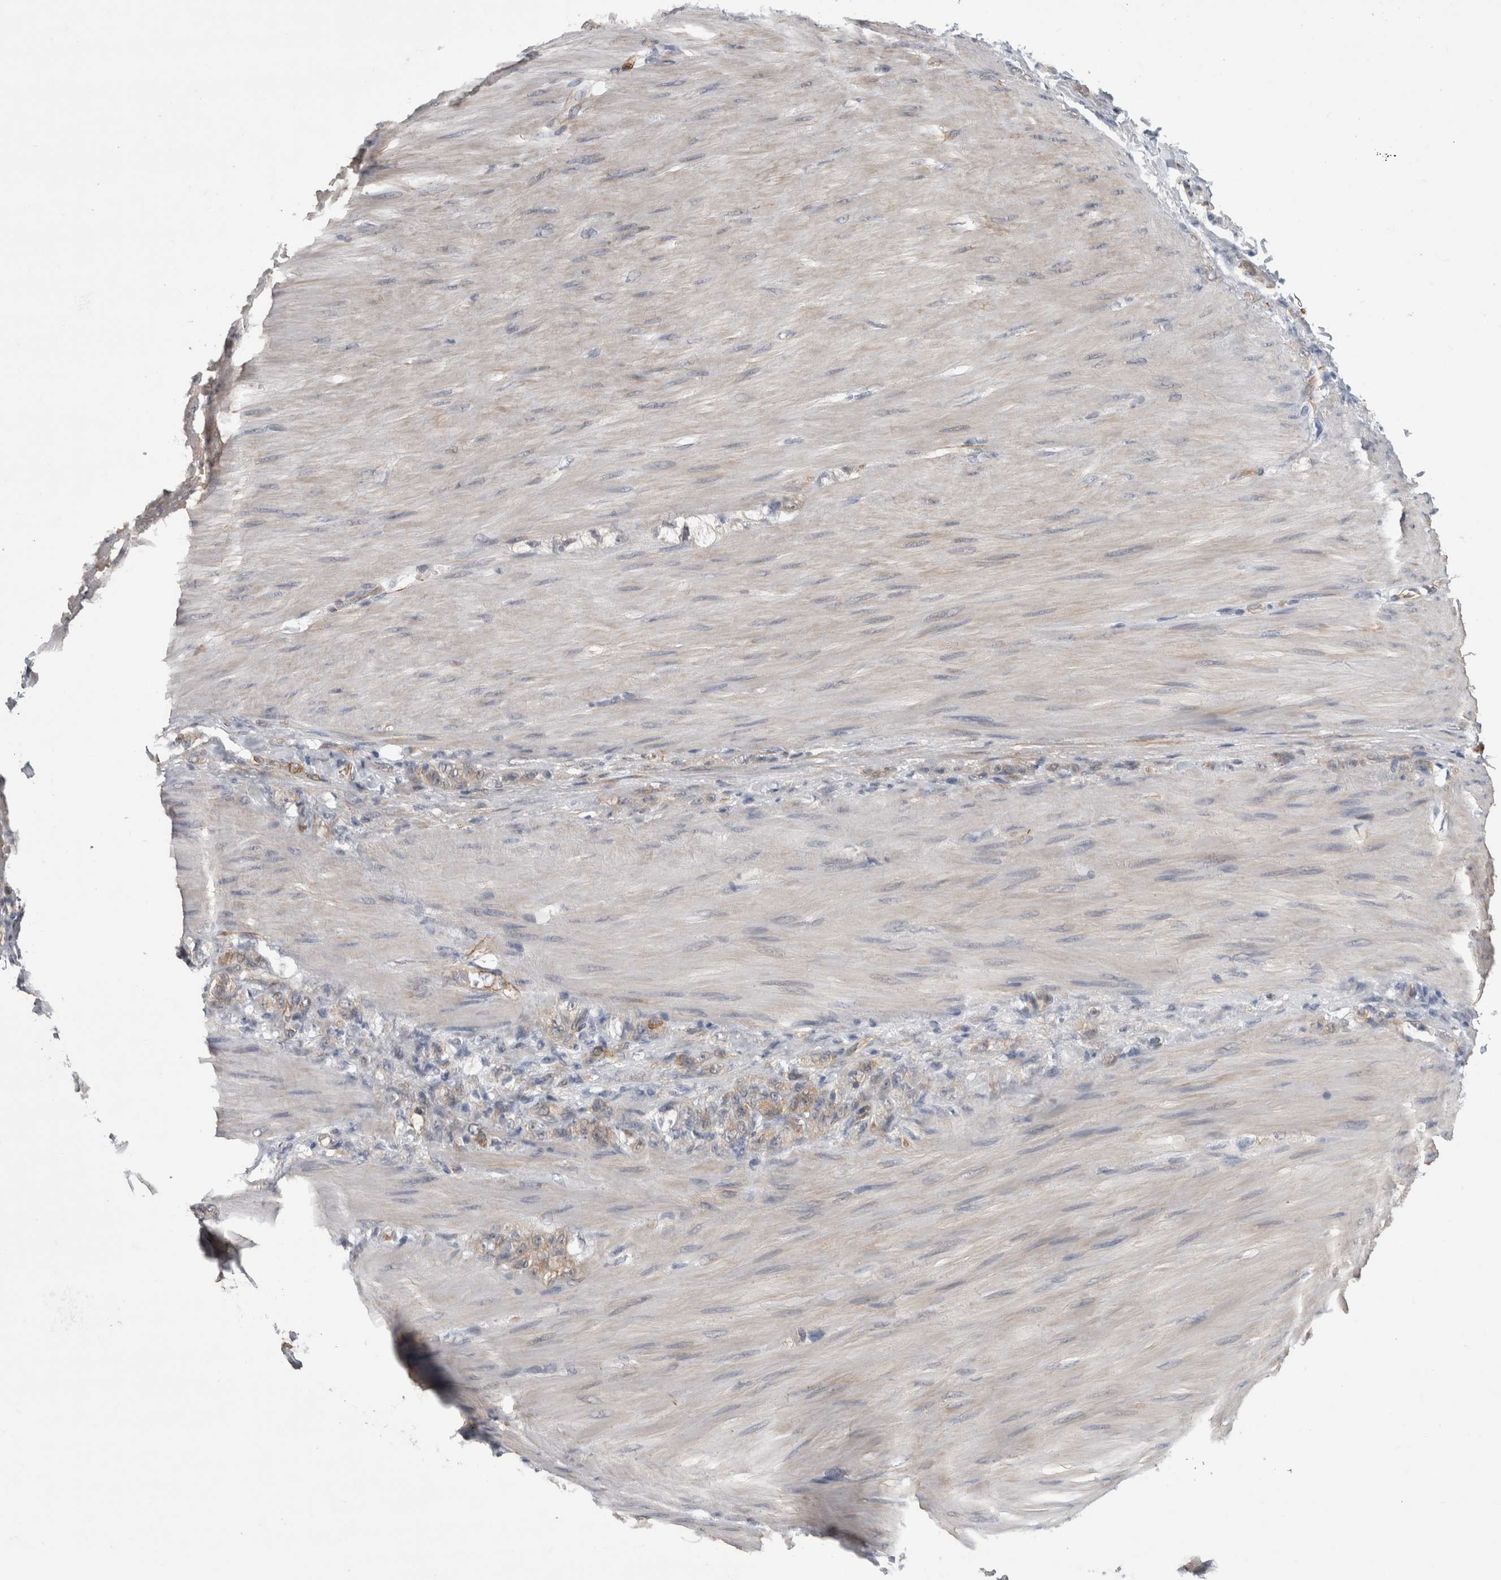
{"staining": {"intensity": "moderate", "quantity": "25%-75%", "location": "cytoplasmic/membranous"}, "tissue": "stomach cancer", "cell_type": "Tumor cells", "image_type": "cancer", "snomed": [{"axis": "morphology", "description": "Normal tissue, NOS"}, {"axis": "morphology", "description": "Adenocarcinoma, NOS"}, {"axis": "topography", "description": "Stomach"}], "caption": "This micrograph reveals immunohistochemistry (IHC) staining of stomach cancer (adenocarcinoma), with medium moderate cytoplasmic/membranous staining in about 25%-75% of tumor cells.", "gene": "FAM83H", "patient": {"sex": "male", "age": 82}}